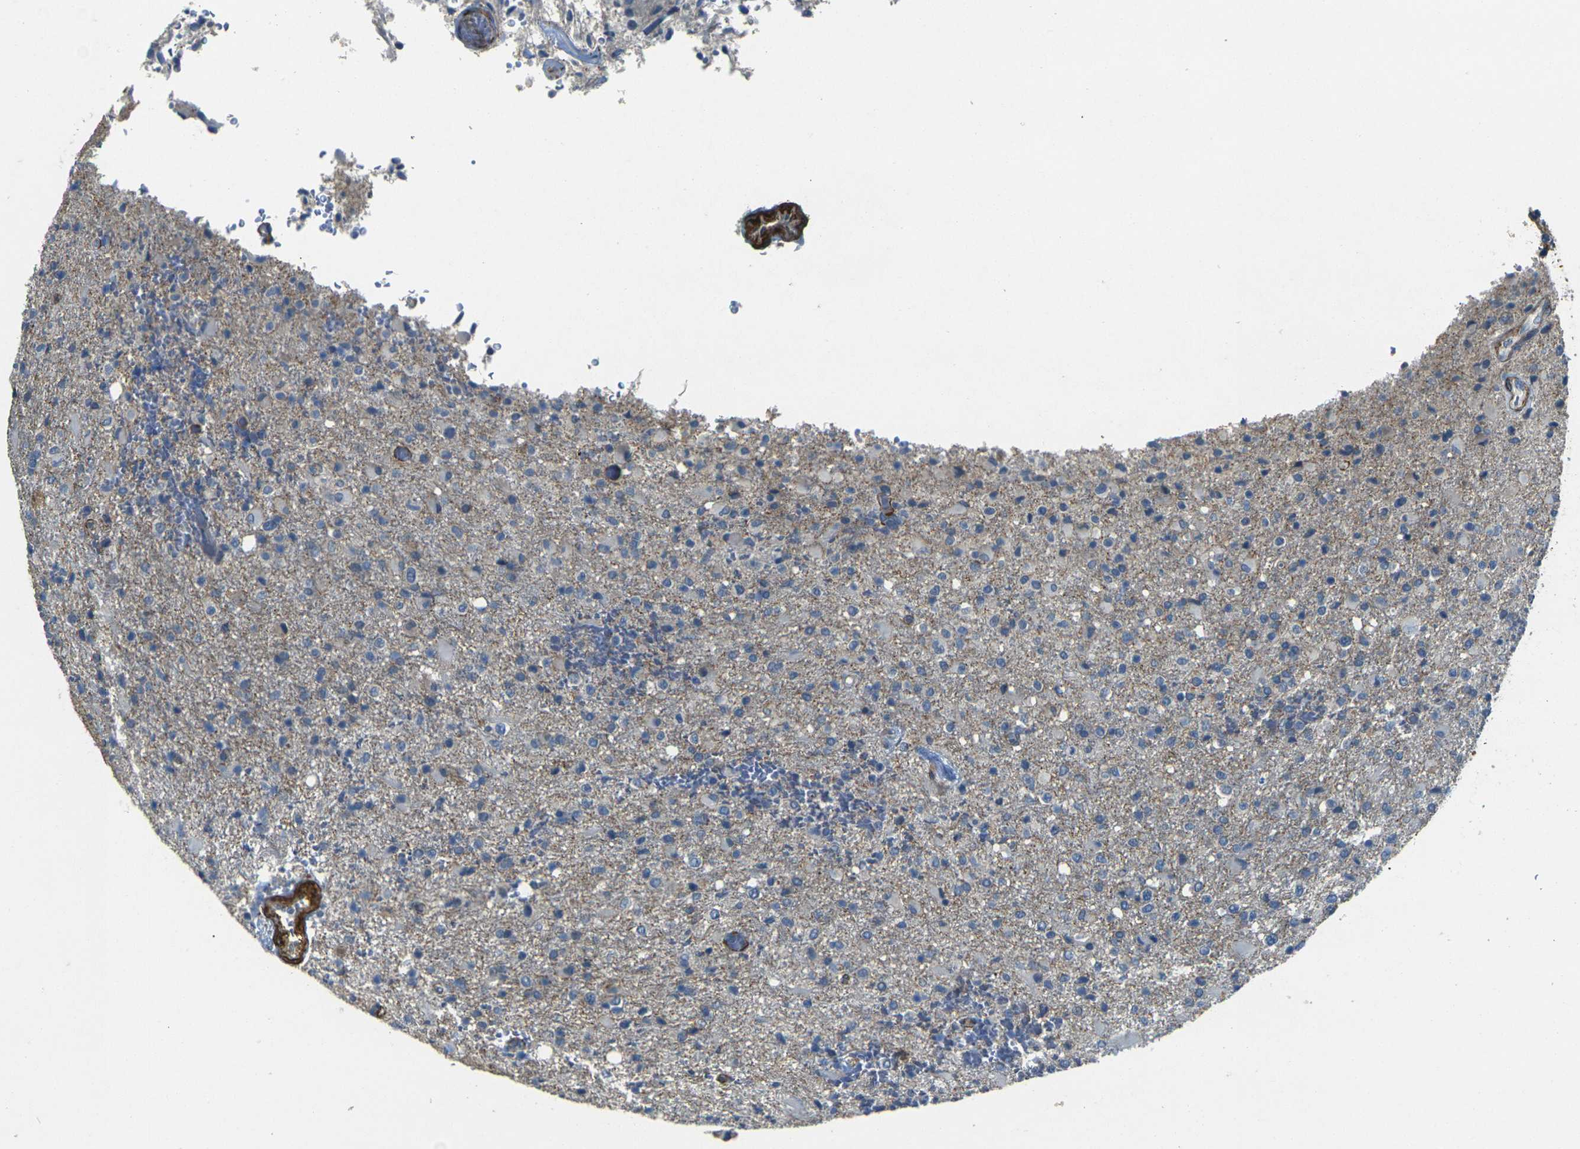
{"staining": {"intensity": "negative", "quantity": "none", "location": "none"}, "tissue": "glioma", "cell_type": "Tumor cells", "image_type": "cancer", "snomed": [{"axis": "morphology", "description": "Glioma, malignant, High grade"}, {"axis": "topography", "description": "Brain"}], "caption": "DAB (3,3'-diaminobenzidine) immunohistochemical staining of human glioma reveals no significant expression in tumor cells. (DAB immunohistochemistry (IHC), high magnification).", "gene": "EPHA7", "patient": {"sex": "male", "age": 71}}